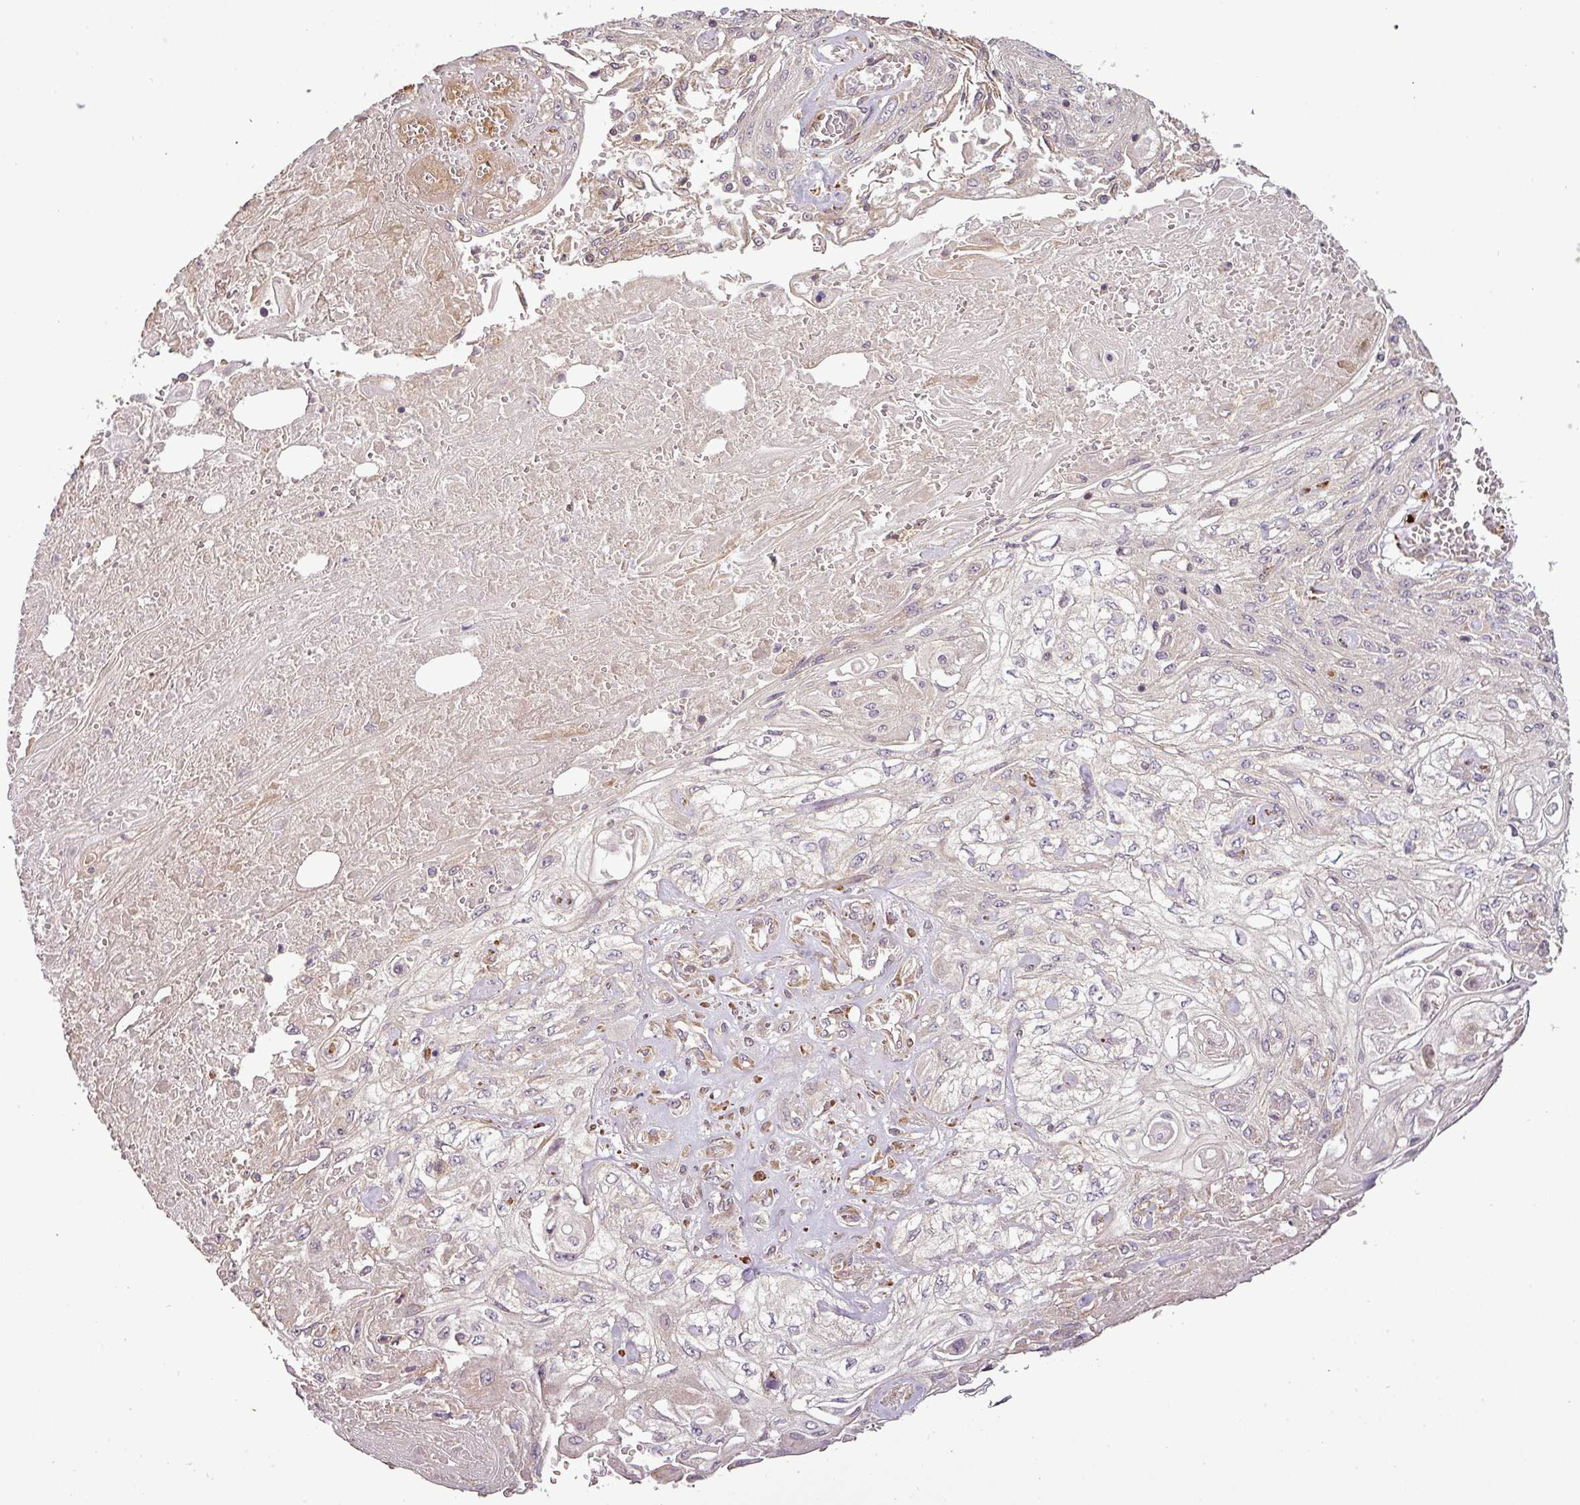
{"staining": {"intensity": "negative", "quantity": "none", "location": "none"}, "tissue": "skin cancer", "cell_type": "Tumor cells", "image_type": "cancer", "snomed": [{"axis": "morphology", "description": "Squamous cell carcinoma, NOS"}, {"axis": "morphology", "description": "Squamous cell carcinoma, metastatic, NOS"}, {"axis": "topography", "description": "Skin"}, {"axis": "topography", "description": "Lymph node"}], "caption": "Tumor cells are negative for protein expression in human squamous cell carcinoma (skin).", "gene": "FAIM", "patient": {"sex": "male", "age": 75}}